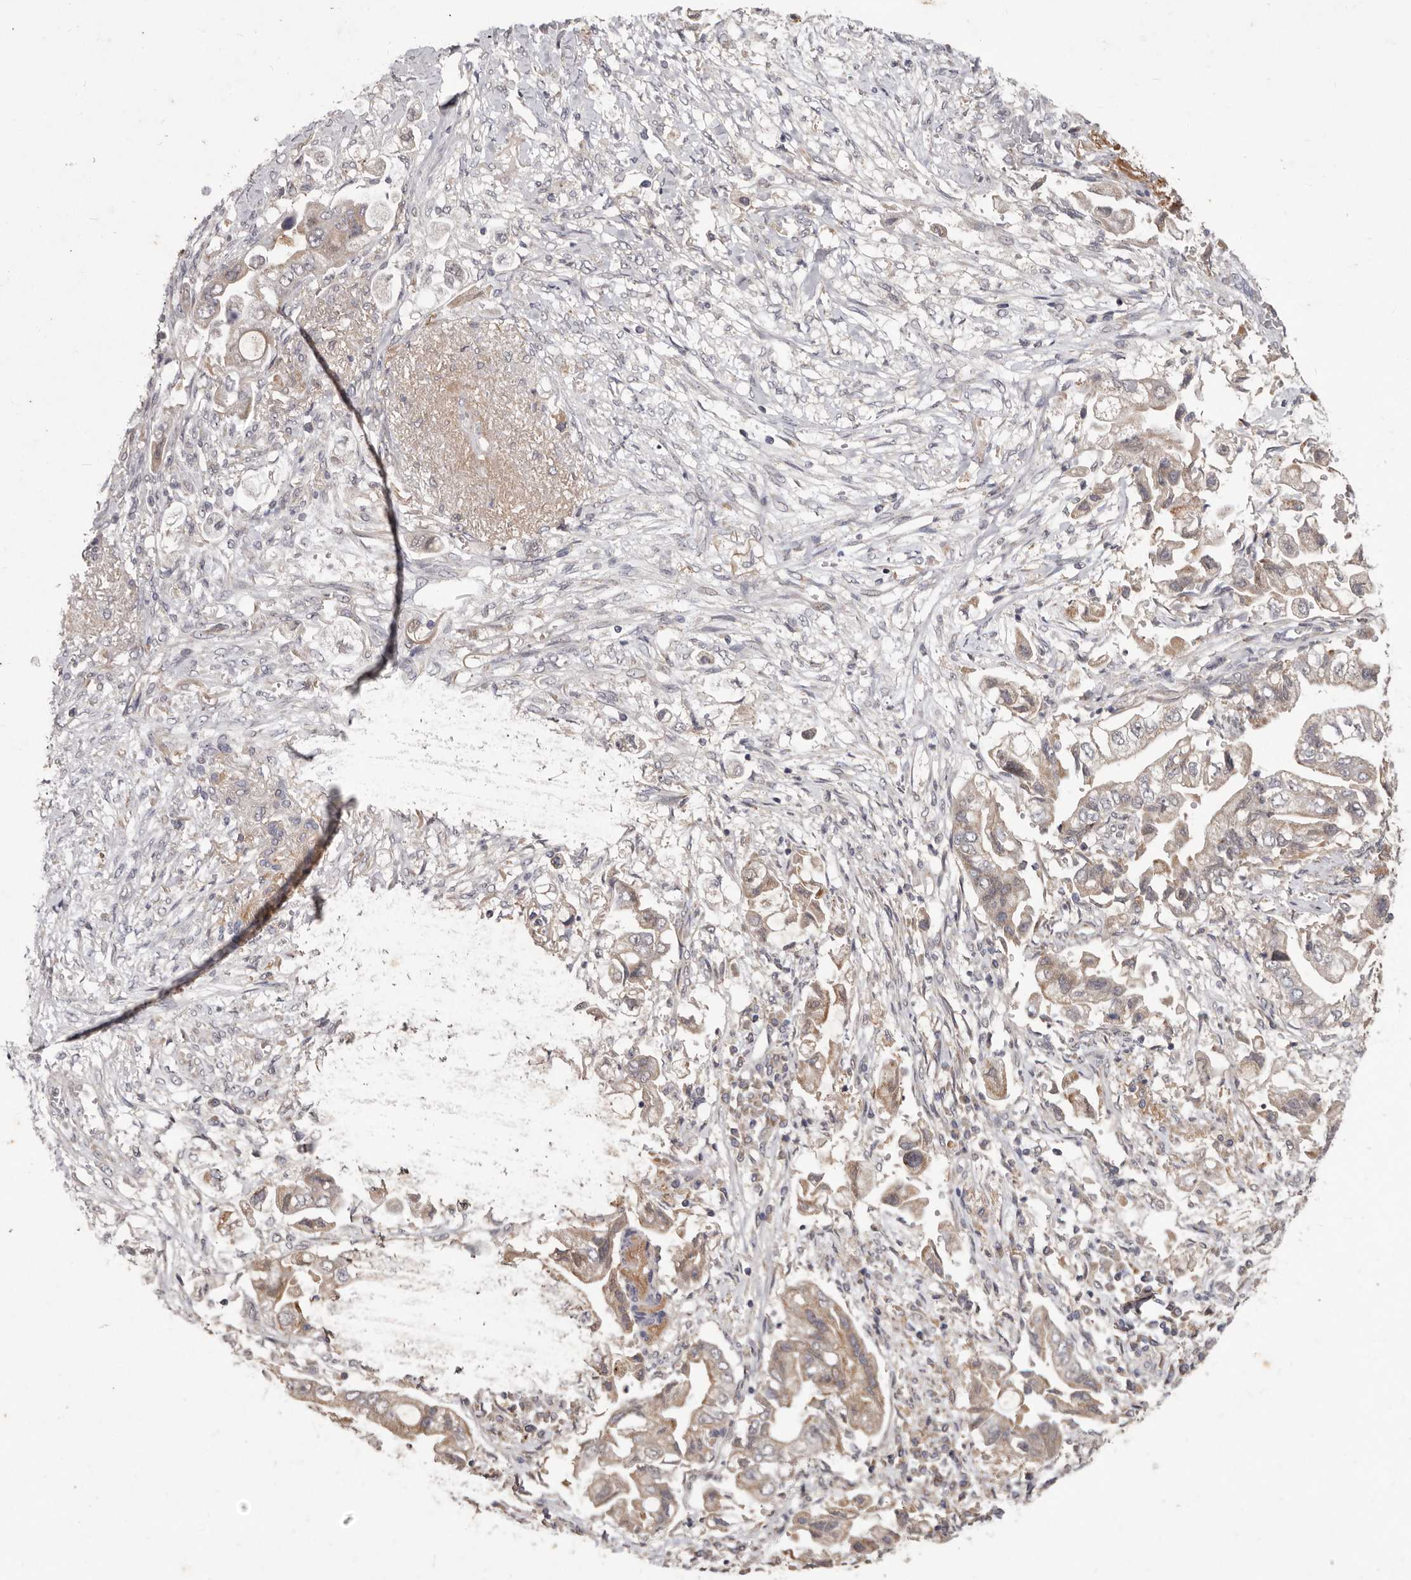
{"staining": {"intensity": "weak", "quantity": ">75%", "location": "cytoplasmic/membranous"}, "tissue": "stomach cancer", "cell_type": "Tumor cells", "image_type": "cancer", "snomed": [{"axis": "morphology", "description": "Adenocarcinoma, NOS"}, {"axis": "topography", "description": "Stomach"}], "caption": "Brown immunohistochemical staining in adenocarcinoma (stomach) displays weak cytoplasmic/membranous positivity in approximately >75% of tumor cells. Using DAB (brown) and hematoxylin (blue) stains, captured at high magnification using brightfield microscopy.", "gene": "FLAD1", "patient": {"sex": "male", "age": 62}}